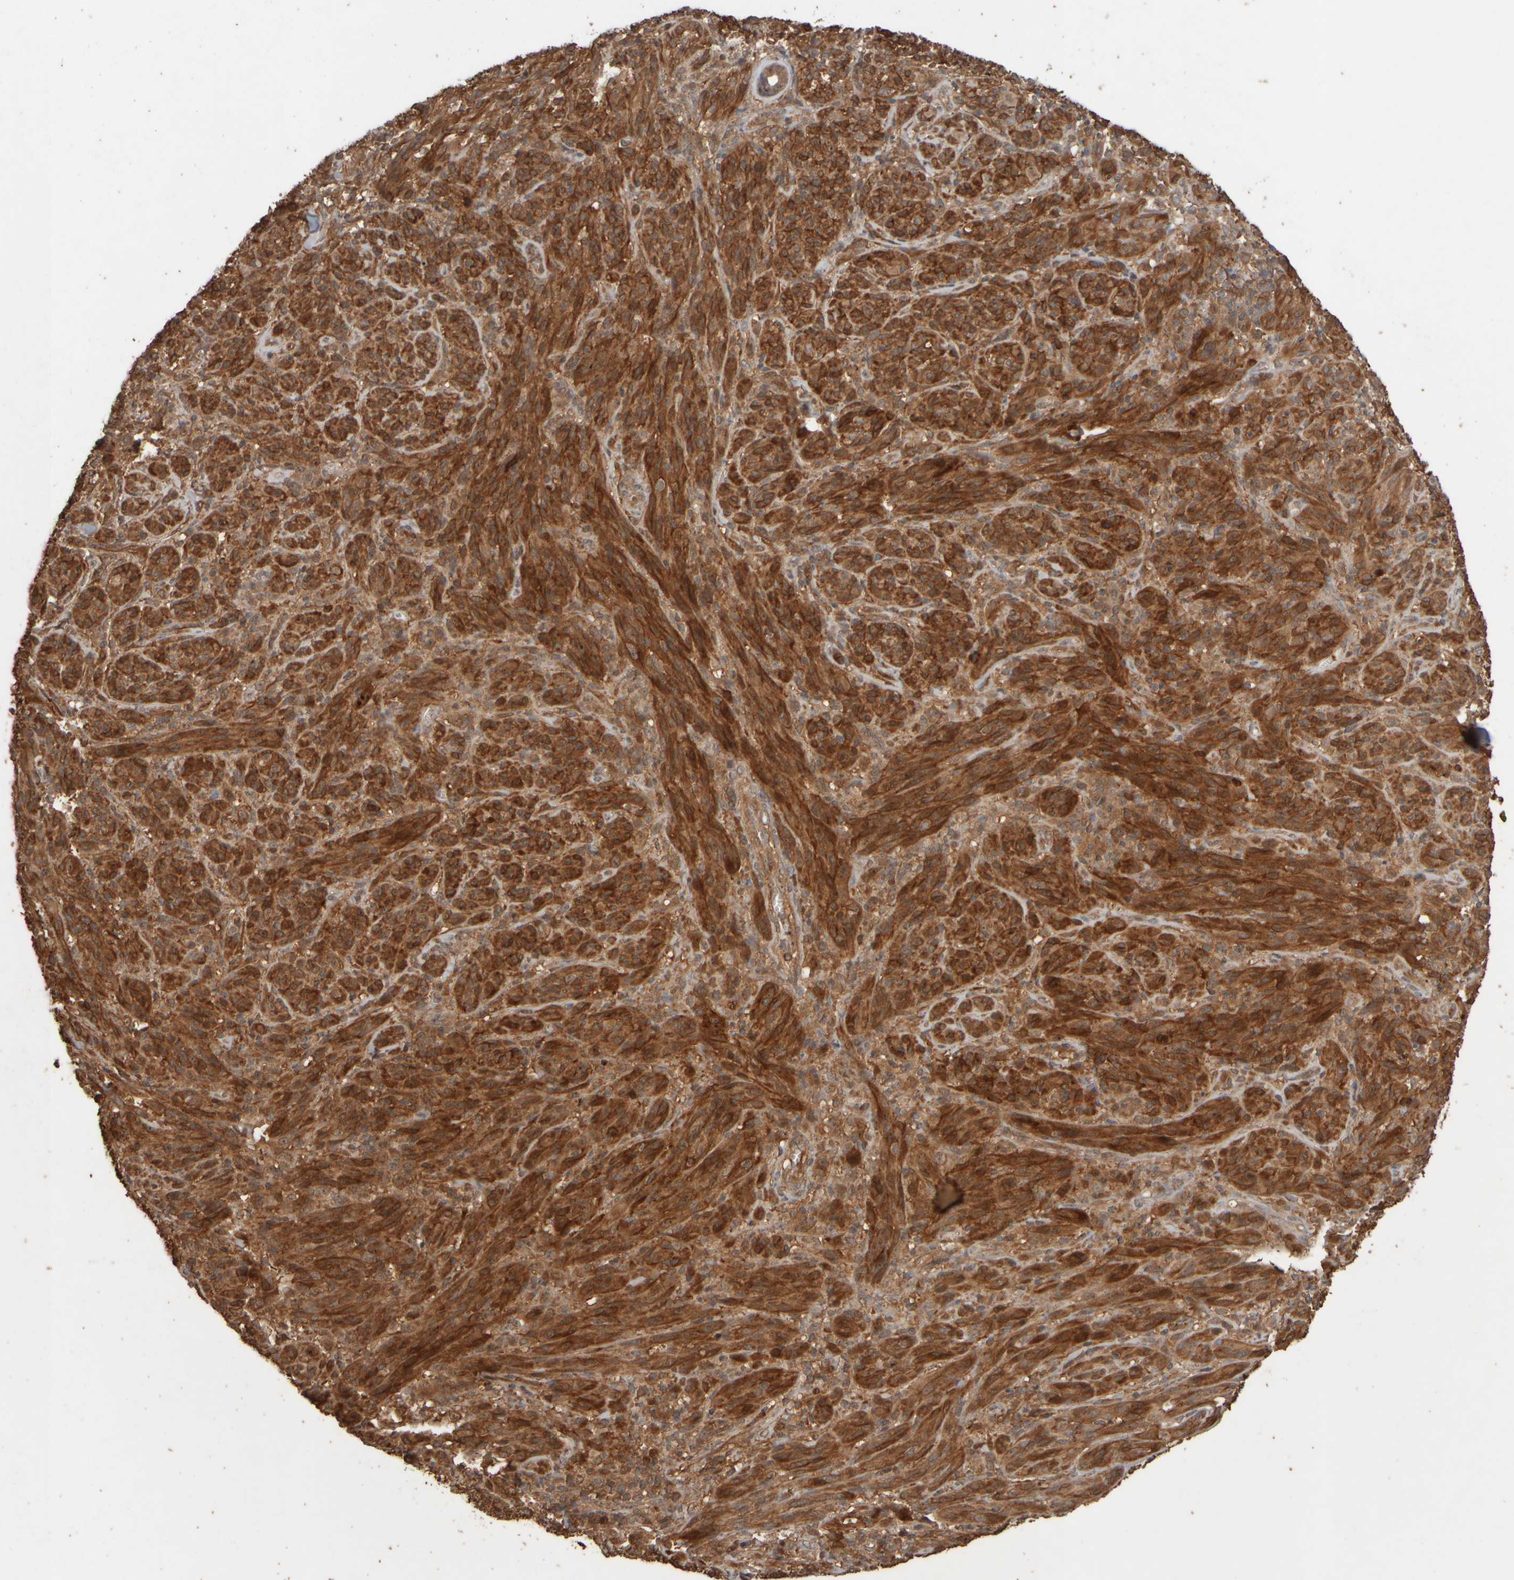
{"staining": {"intensity": "strong", "quantity": ">75%", "location": "cytoplasmic/membranous,nuclear"}, "tissue": "melanoma", "cell_type": "Tumor cells", "image_type": "cancer", "snomed": [{"axis": "morphology", "description": "Malignant melanoma, NOS"}, {"axis": "topography", "description": "Skin of head"}], "caption": "Strong cytoplasmic/membranous and nuclear expression for a protein is appreciated in approximately >75% of tumor cells of malignant melanoma using IHC.", "gene": "SPHK1", "patient": {"sex": "male", "age": 96}}